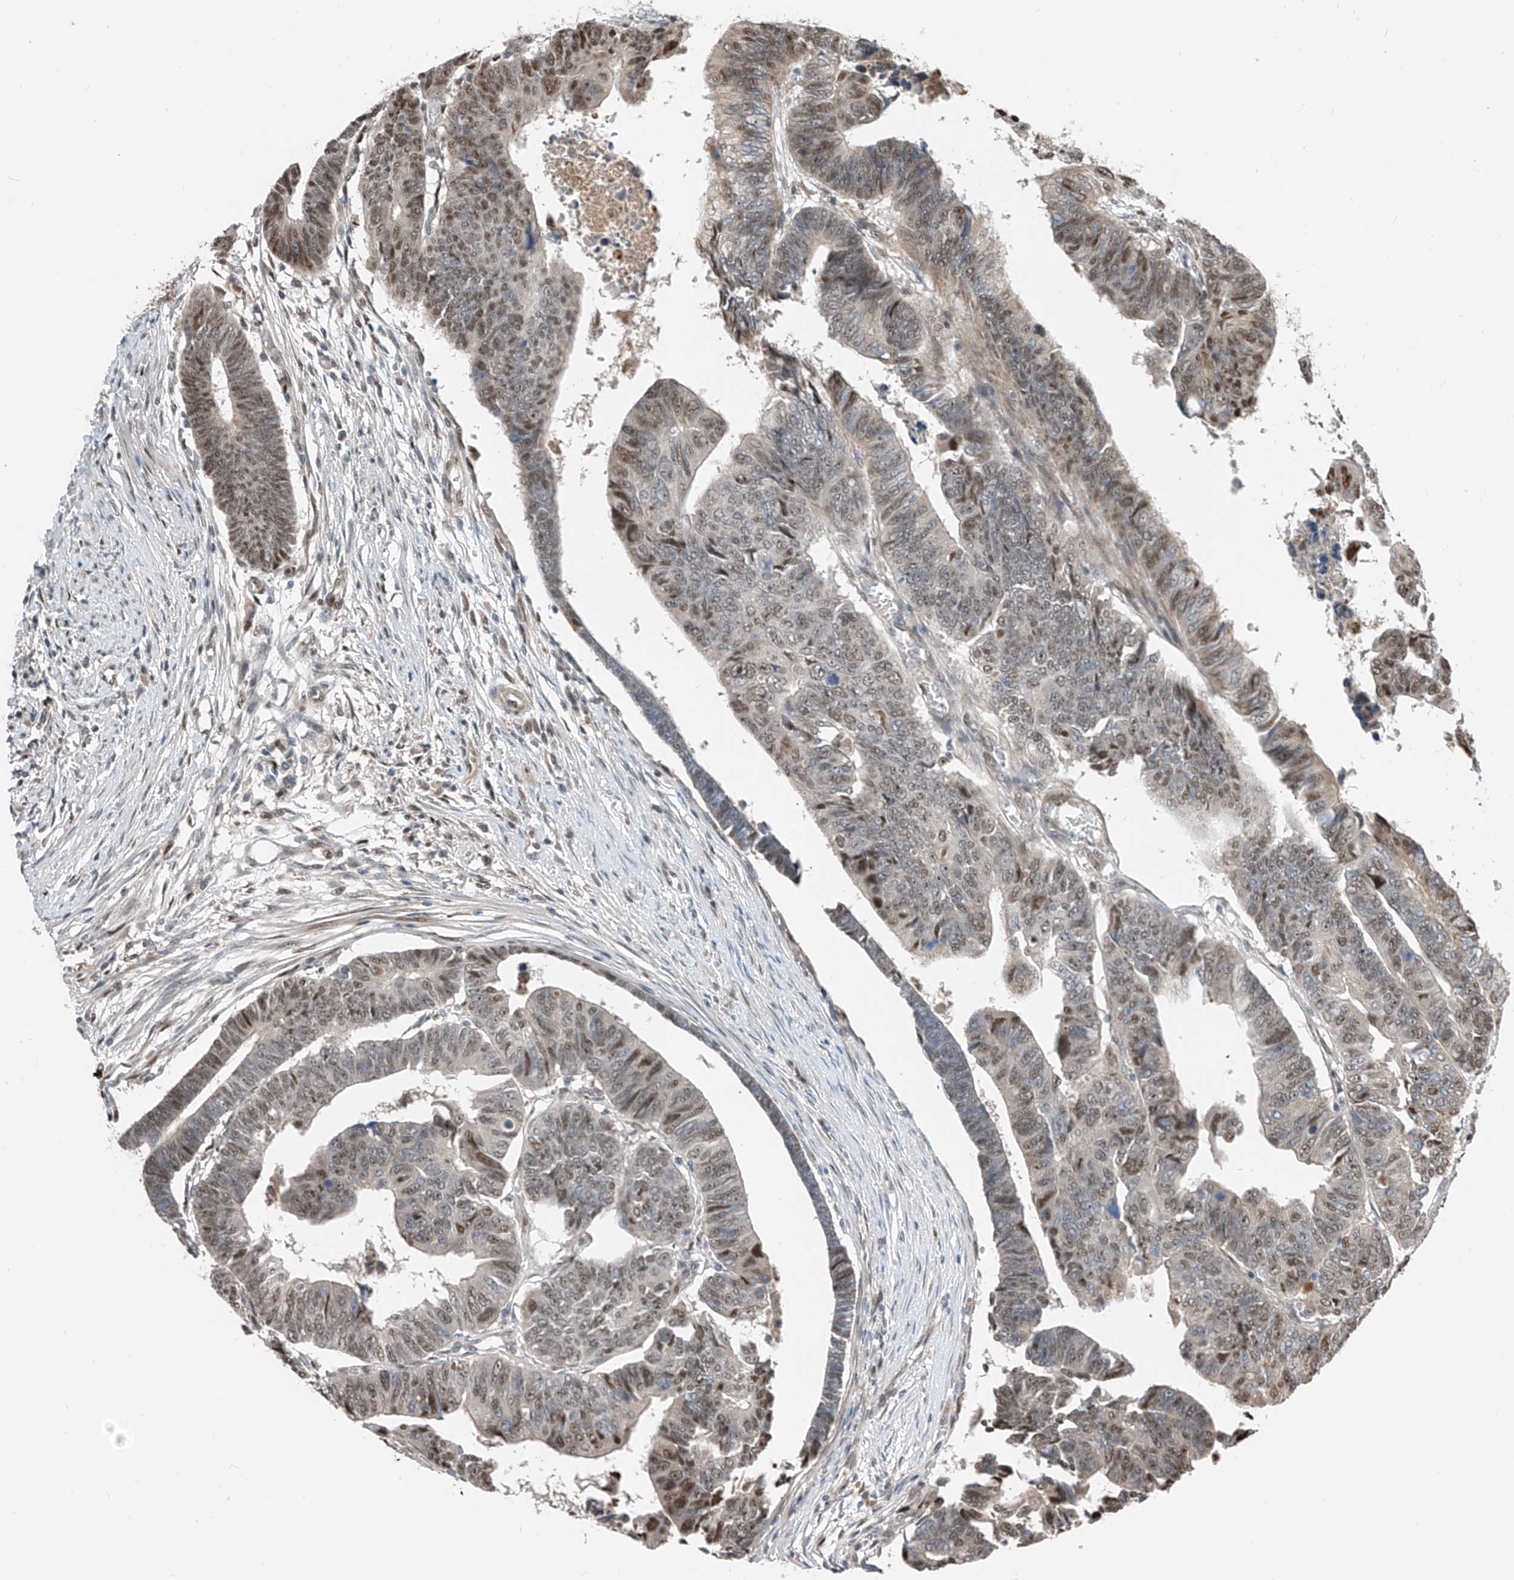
{"staining": {"intensity": "moderate", "quantity": ">75%", "location": "nuclear"}, "tissue": "colorectal cancer", "cell_type": "Tumor cells", "image_type": "cancer", "snomed": [{"axis": "morphology", "description": "Adenocarcinoma, NOS"}, {"axis": "topography", "description": "Rectum"}], "caption": "DAB immunohistochemical staining of human colorectal adenocarcinoma displays moderate nuclear protein staining in about >75% of tumor cells.", "gene": "RBP7", "patient": {"sex": "female", "age": 65}}